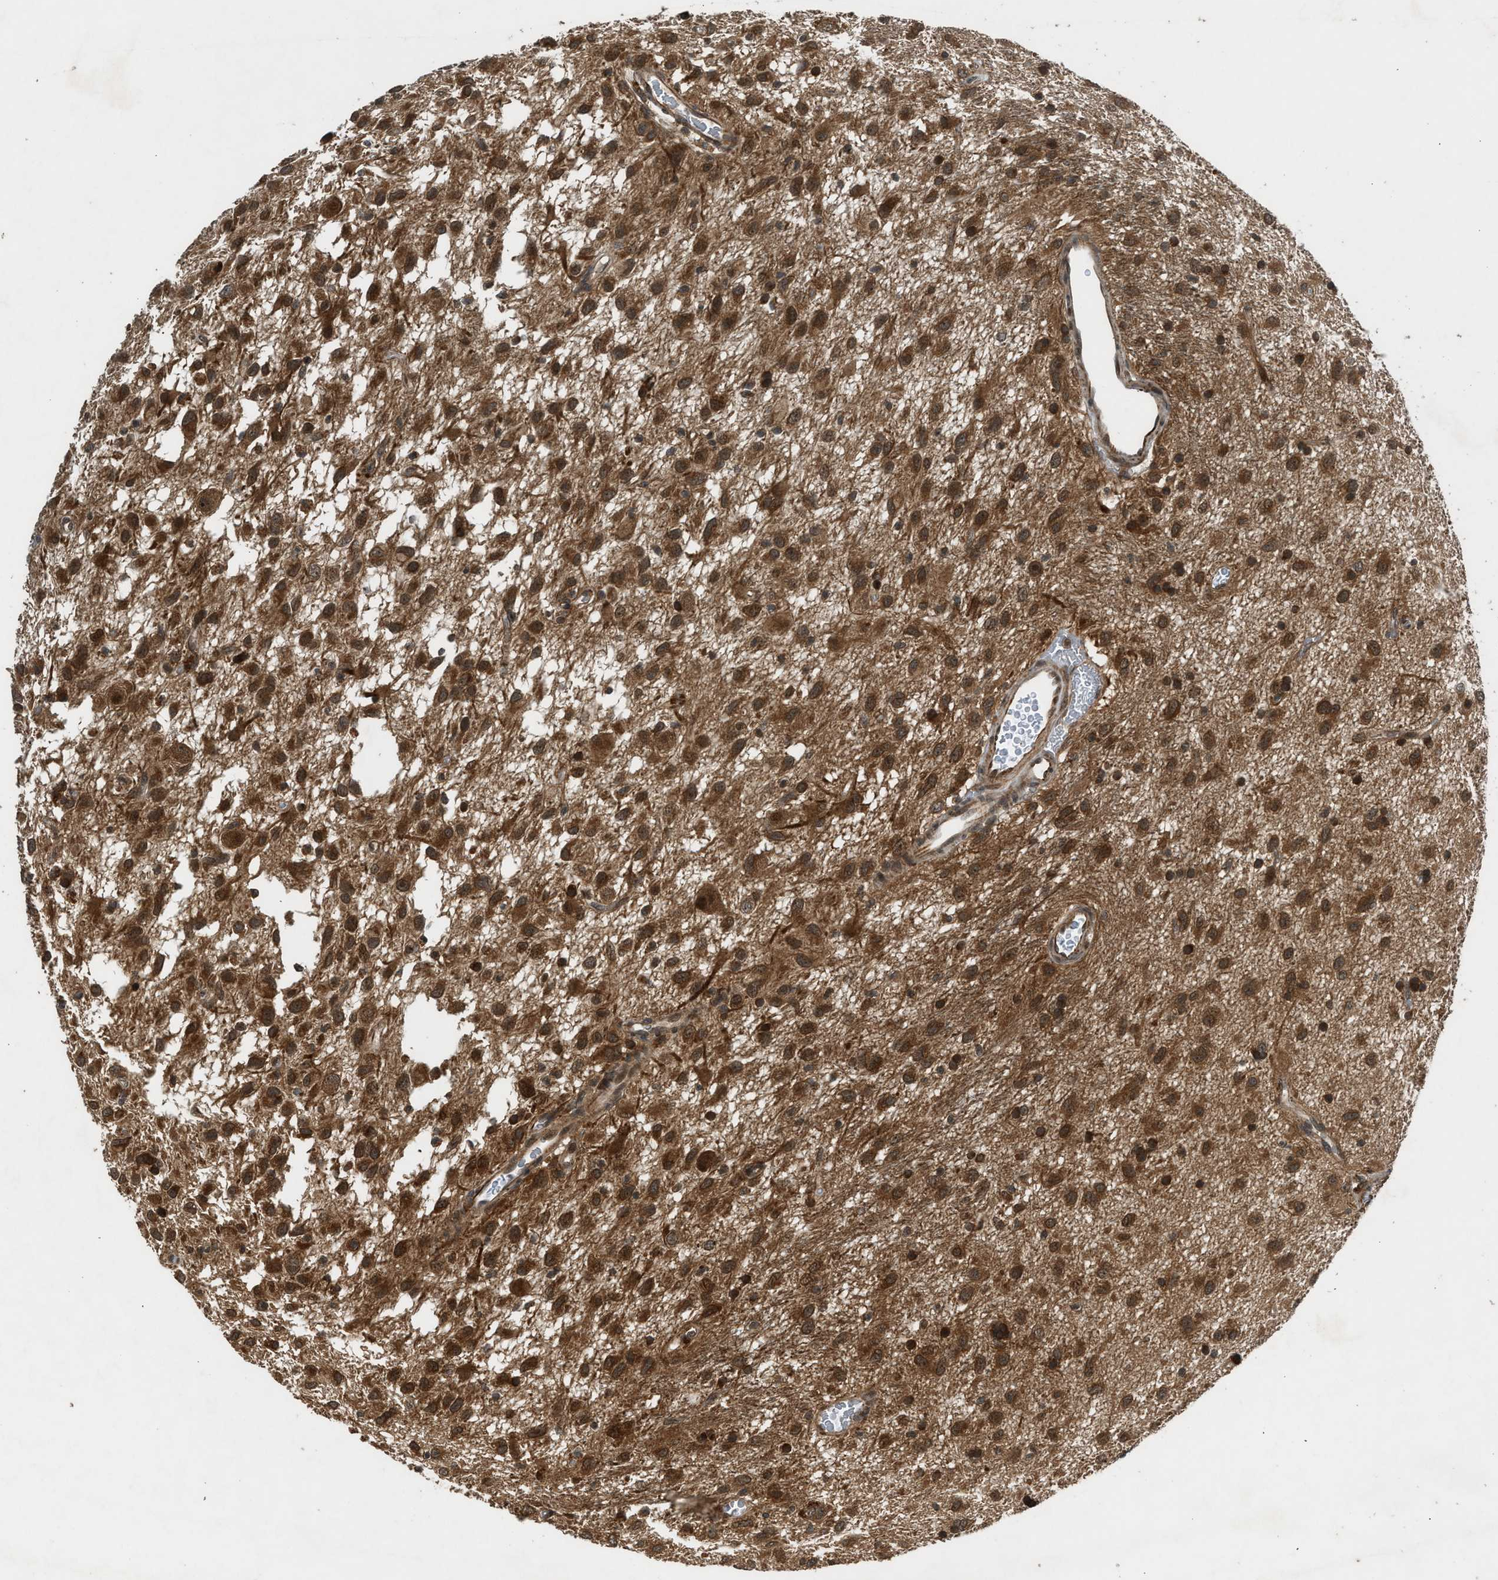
{"staining": {"intensity": "strong", "quantity": ">75%", "location": "cytoplasmic/membranous"}, "tissue": "glioma", "cell_type": "Tumor cells", "image_type": "cancer", "snomed": [{"axis": "morphology", "description": "Glioma, malignant, Low grade"}, {"axis": "topography", "description": "Brain"}], "caption": "The micrograph exhibits a brown stain indicating the presence of a protein in the cytoplasmic/membranous of tumor cells in glioma. (DAB IHC, brown staining for protein, blue staining for nuclei).", "gene": "TXNL1", "patient": {"sex": "male", "age": 77}}